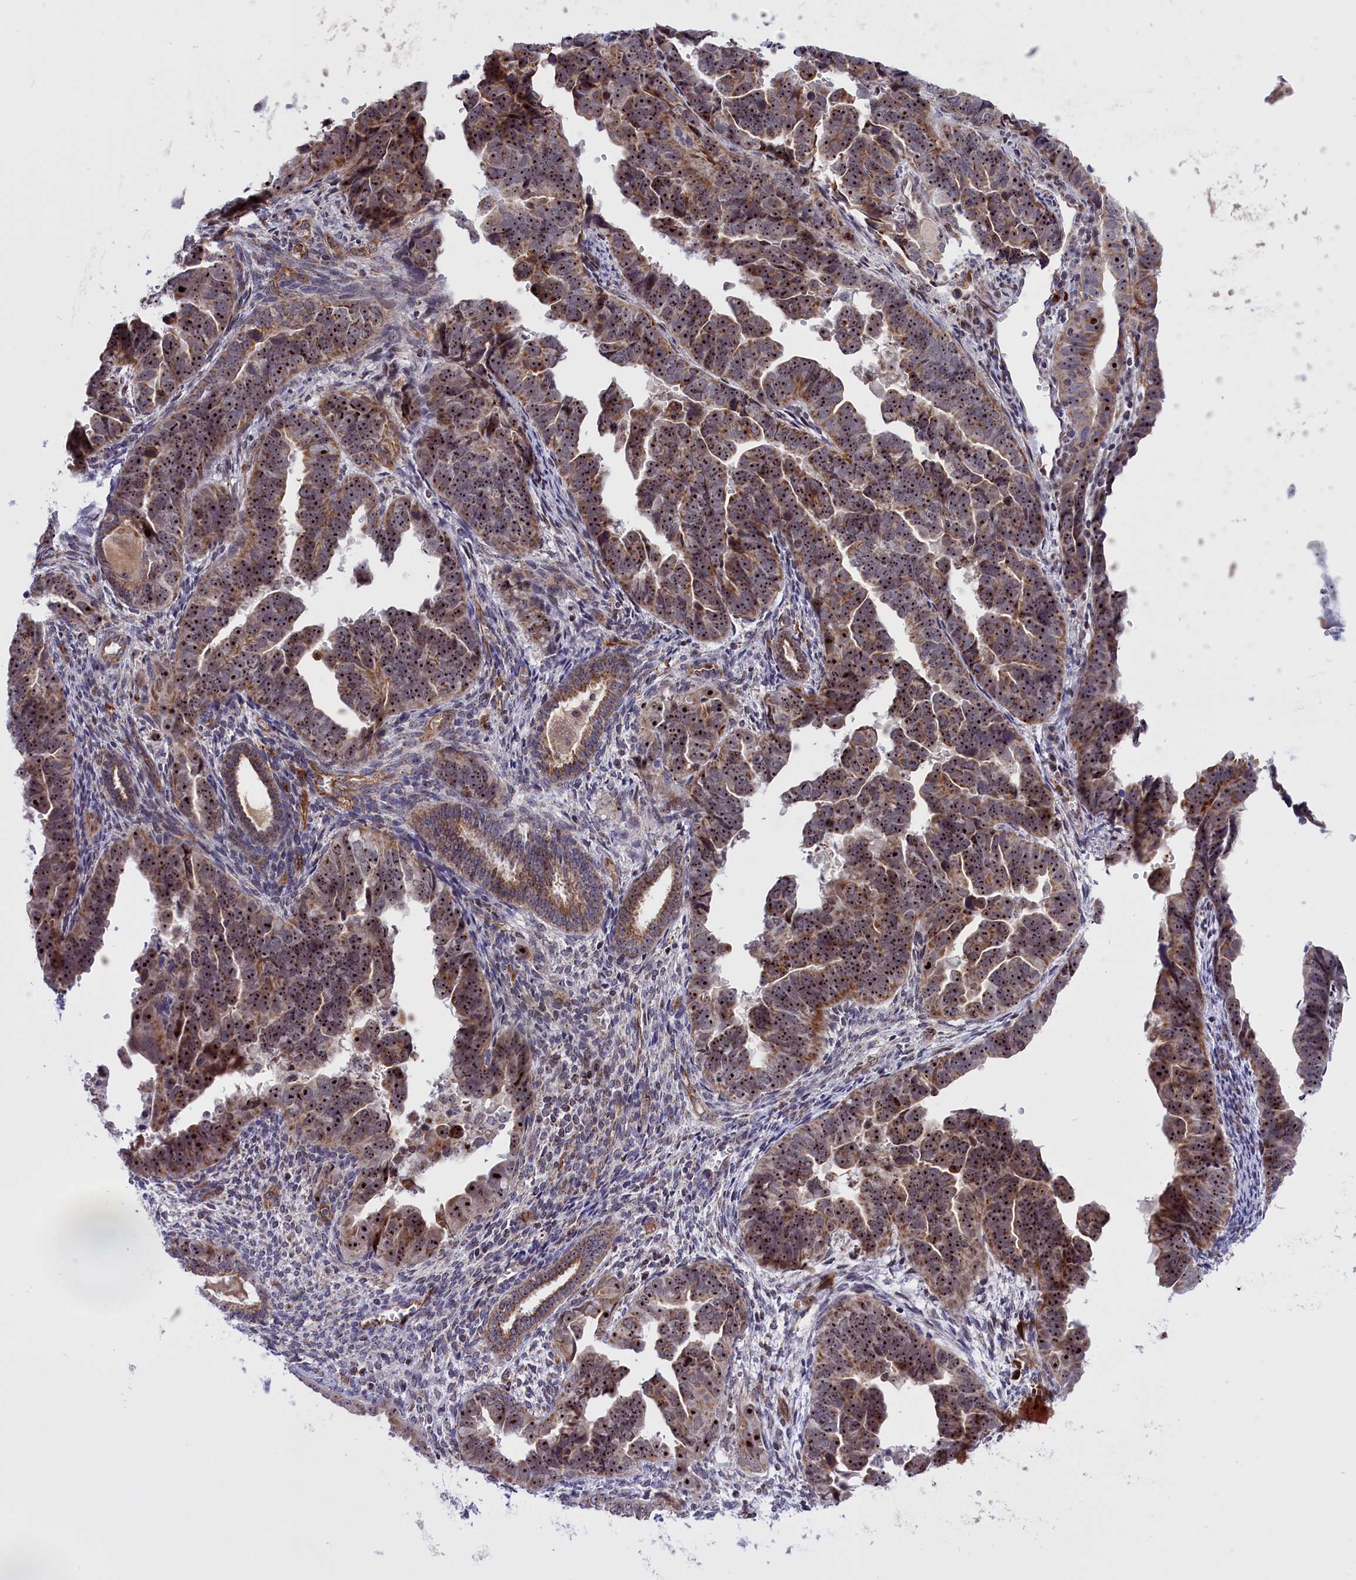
{"staining": {"intensity": "strong", "quantity": ">75%", "location": "cytoplasmic/membranous,nuclear"}, "tissue": "endometrial cancer", "cell_type": "Tumor cells", "image_type": "cancer", "snomed": [{"axis": "morphology", "description": "Adenocarcinoma, NOS"}, {"axis": "topography", "description": "Endometrium"}], "caption": "Immunohistochemistry photomicrograph of human endometrial adenocarcinoma stained for a protein (brown), which displays high levels of strong cytoplasmic/membranous and nuclear expression in about >75% of tumor cells.", "gene": "MPND", "patient": {"sex": "female", "age": 75}}